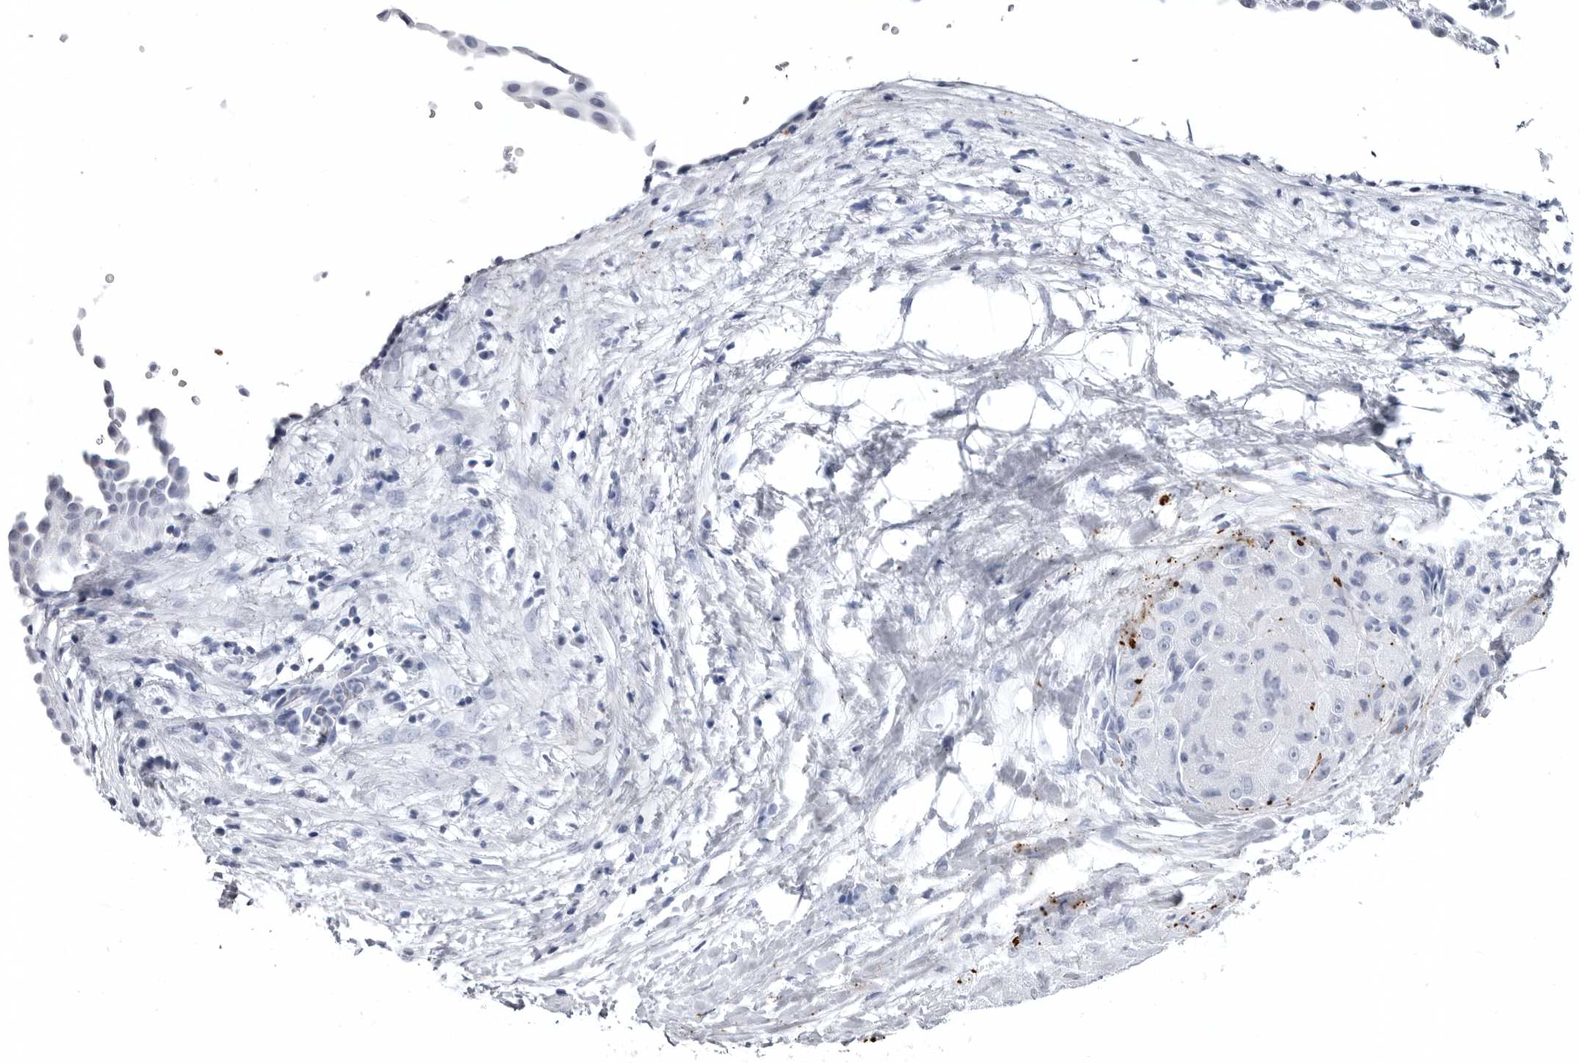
{"staining": {"intensity": "negative", "quantity": "none", "location": "none"}, "tissue": "liver cancer", "cell_type": "Tumor cells", "image_type": "cancer", "snomed": [{"axis": "morphology", "description": "Carcinoma, Hepatocellular, NOS"}, {"axis": "topography", "description": "Liver"}], "caption": "High magnification brightfield microscopy of liver cancer stained with DAB (3,3'-diaminobenzidine) (brown) and counterstained with hematoxylin (blue): tumor cells show no significant positivity. (Immunohistochemistry, brightfield microscopy, high magnification).", "gene": "COL26A1", "patient": {"sex": "male", "age": 80}}